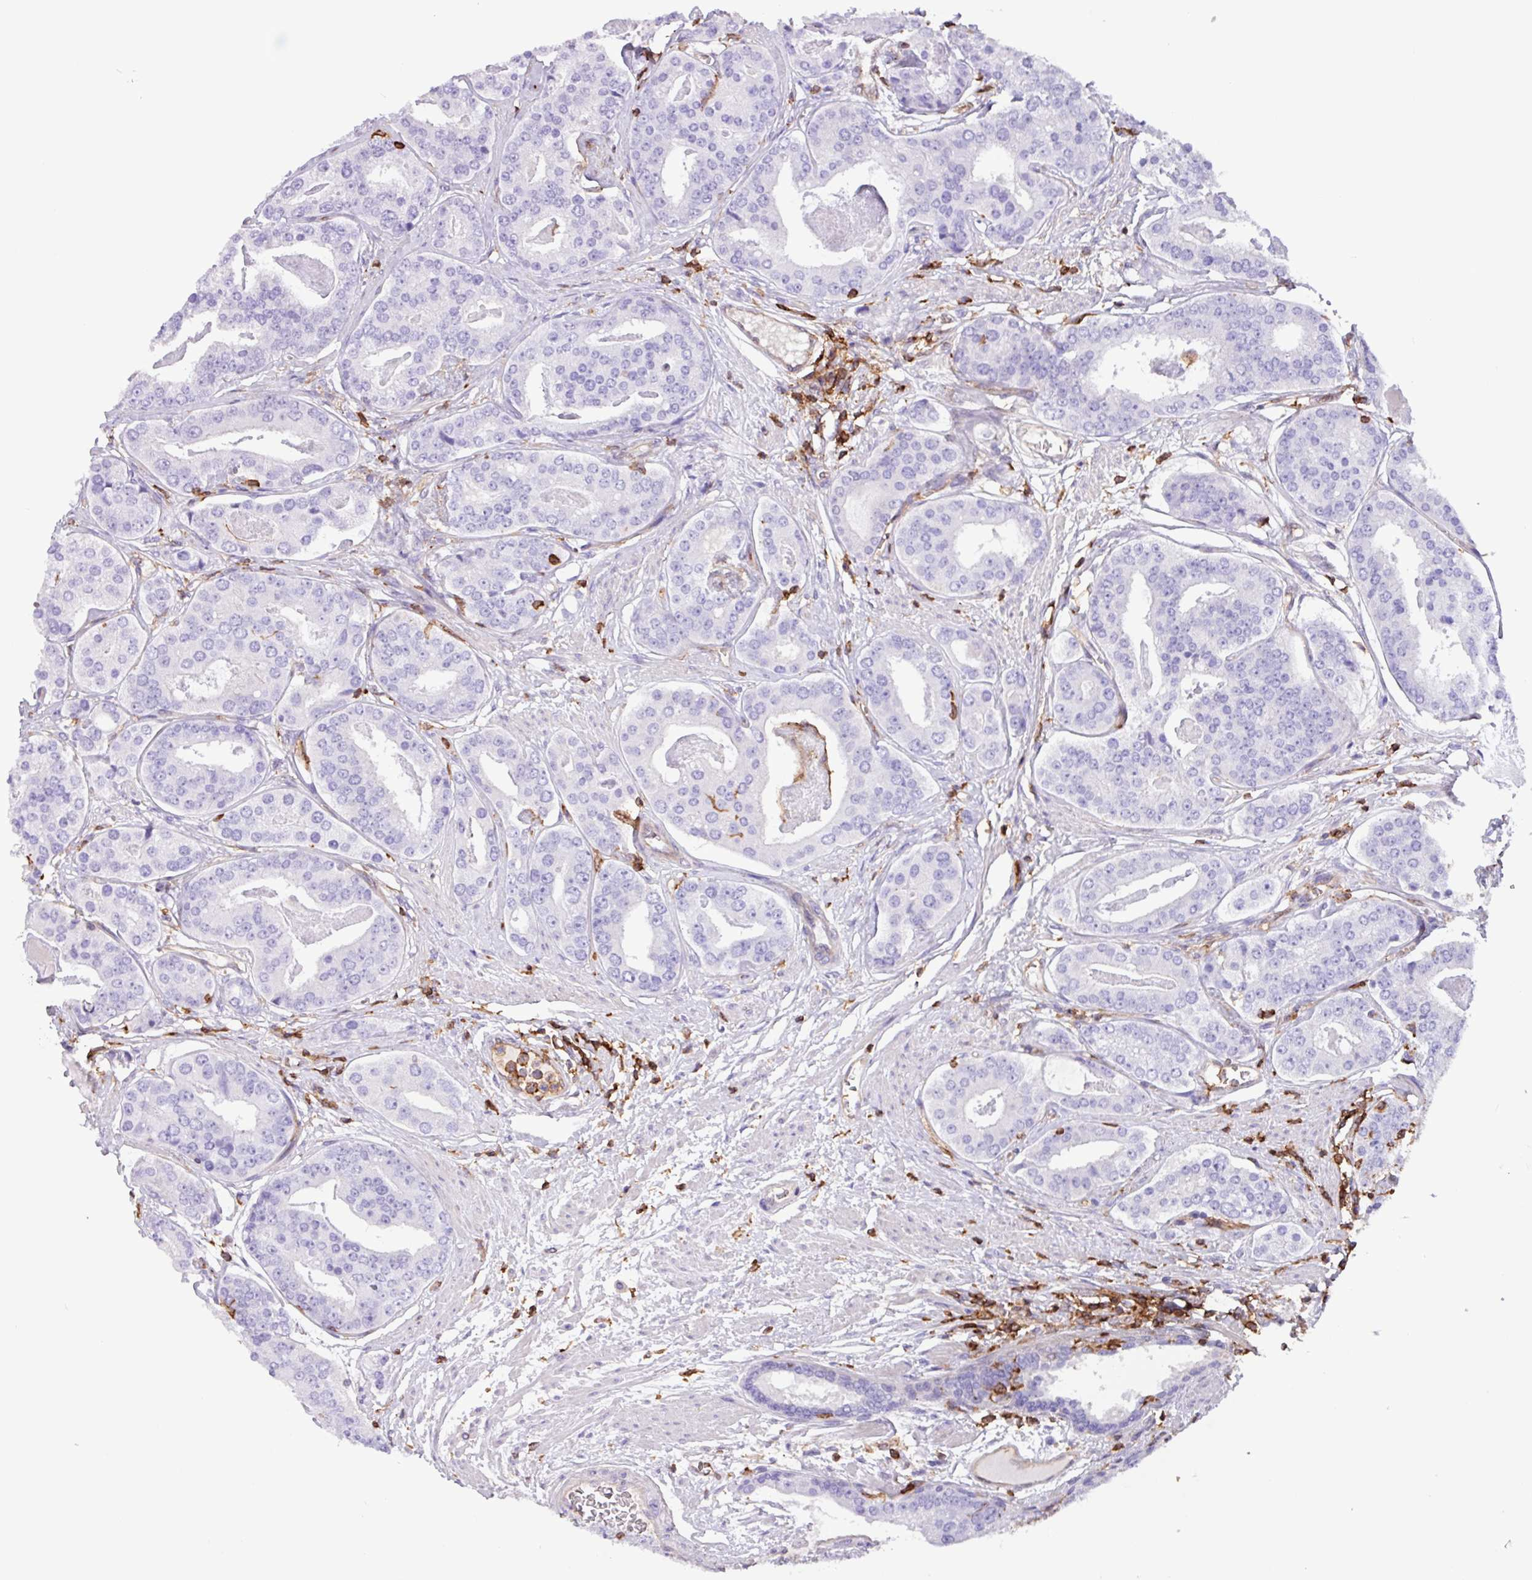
{"staining": {"intensity": "negative", "quantity": "none", "location": "none"}, "tissue": "prostate cancer", "cell_type": "Tumor cells", "image_type": "cancer", "snomed": [{"axis": "morphology", "description": "Adenocarcinoma, High grade"}, {"axis": "topography", "description": "Prostate"}], "caption": "Prostate high-grade adenocarcinoma was stained to show a protein in brown. There is no significant expression in tumor cells. (DAB (3,3'-diaminobenzidine) immunohistochemistry, high magnification).", "gene": "PPP1R18", "patient": {"sex": "male", "age": 71}}